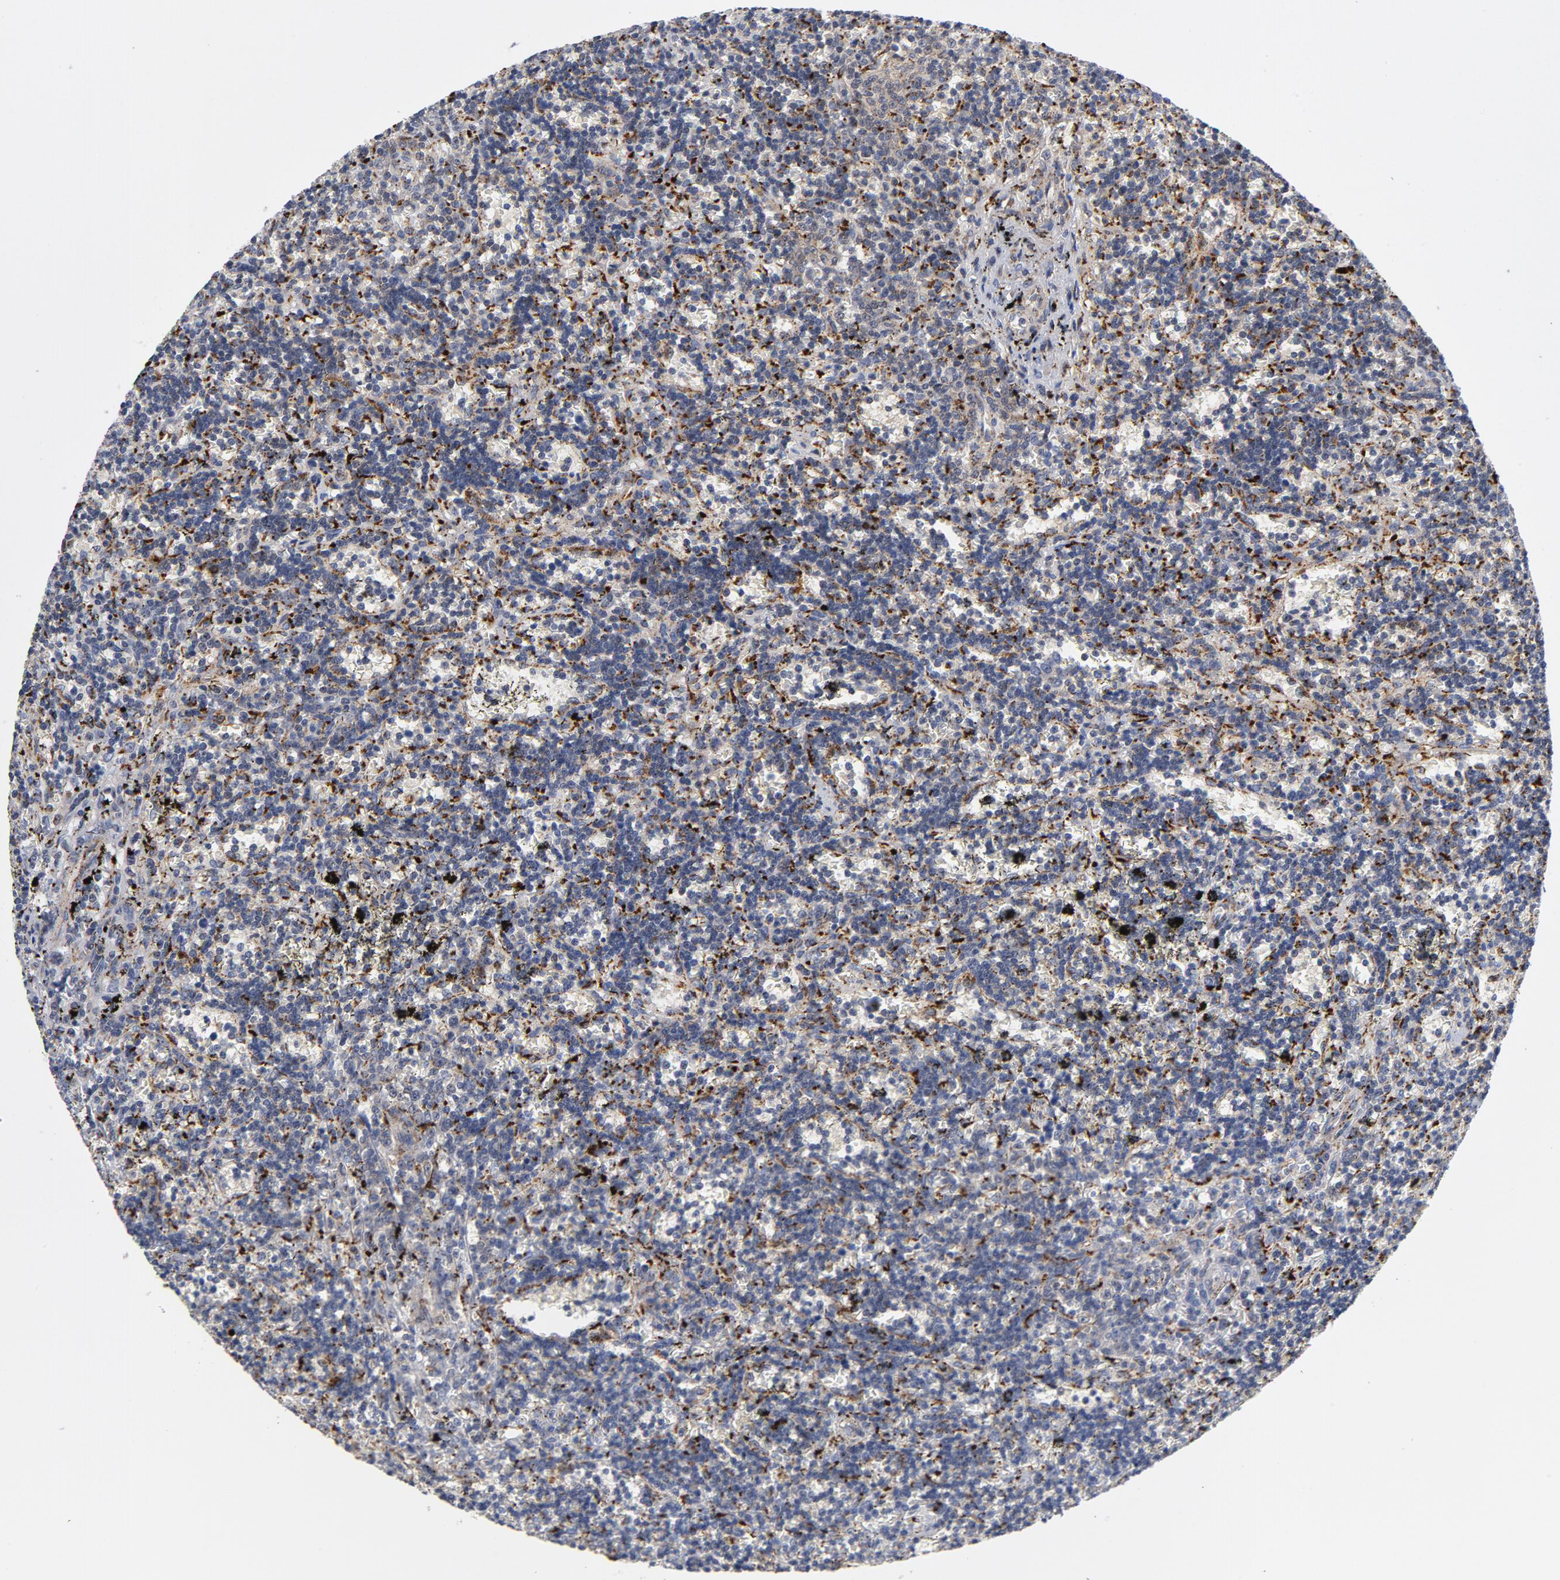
{"staining": {"intensity": "strong", "quantity": "25%-75%", "location": "cytoplasmic/membranous"}, "tissue": "lymphoma", "cell_type": "Tumor cells", "image_type": "cancer", "snomed": [{"axis": "morphology", "description": "Malignant lymphoma, non-Hodgkin's type, Low grade"}, {"axis": "topography", "description": "Spleen"}], "caption": "An immunohistochemistry (IHC) micrograph of tumor tissue is shown. Protein staining in brown highlights strong cytoplasmic/membranous positivity in malignant lymphoma, non-Hodgkin's type (low-grade) within tumor cells.", "gene": "AKT2", "patient": {"sex": "male", "age": 60}}